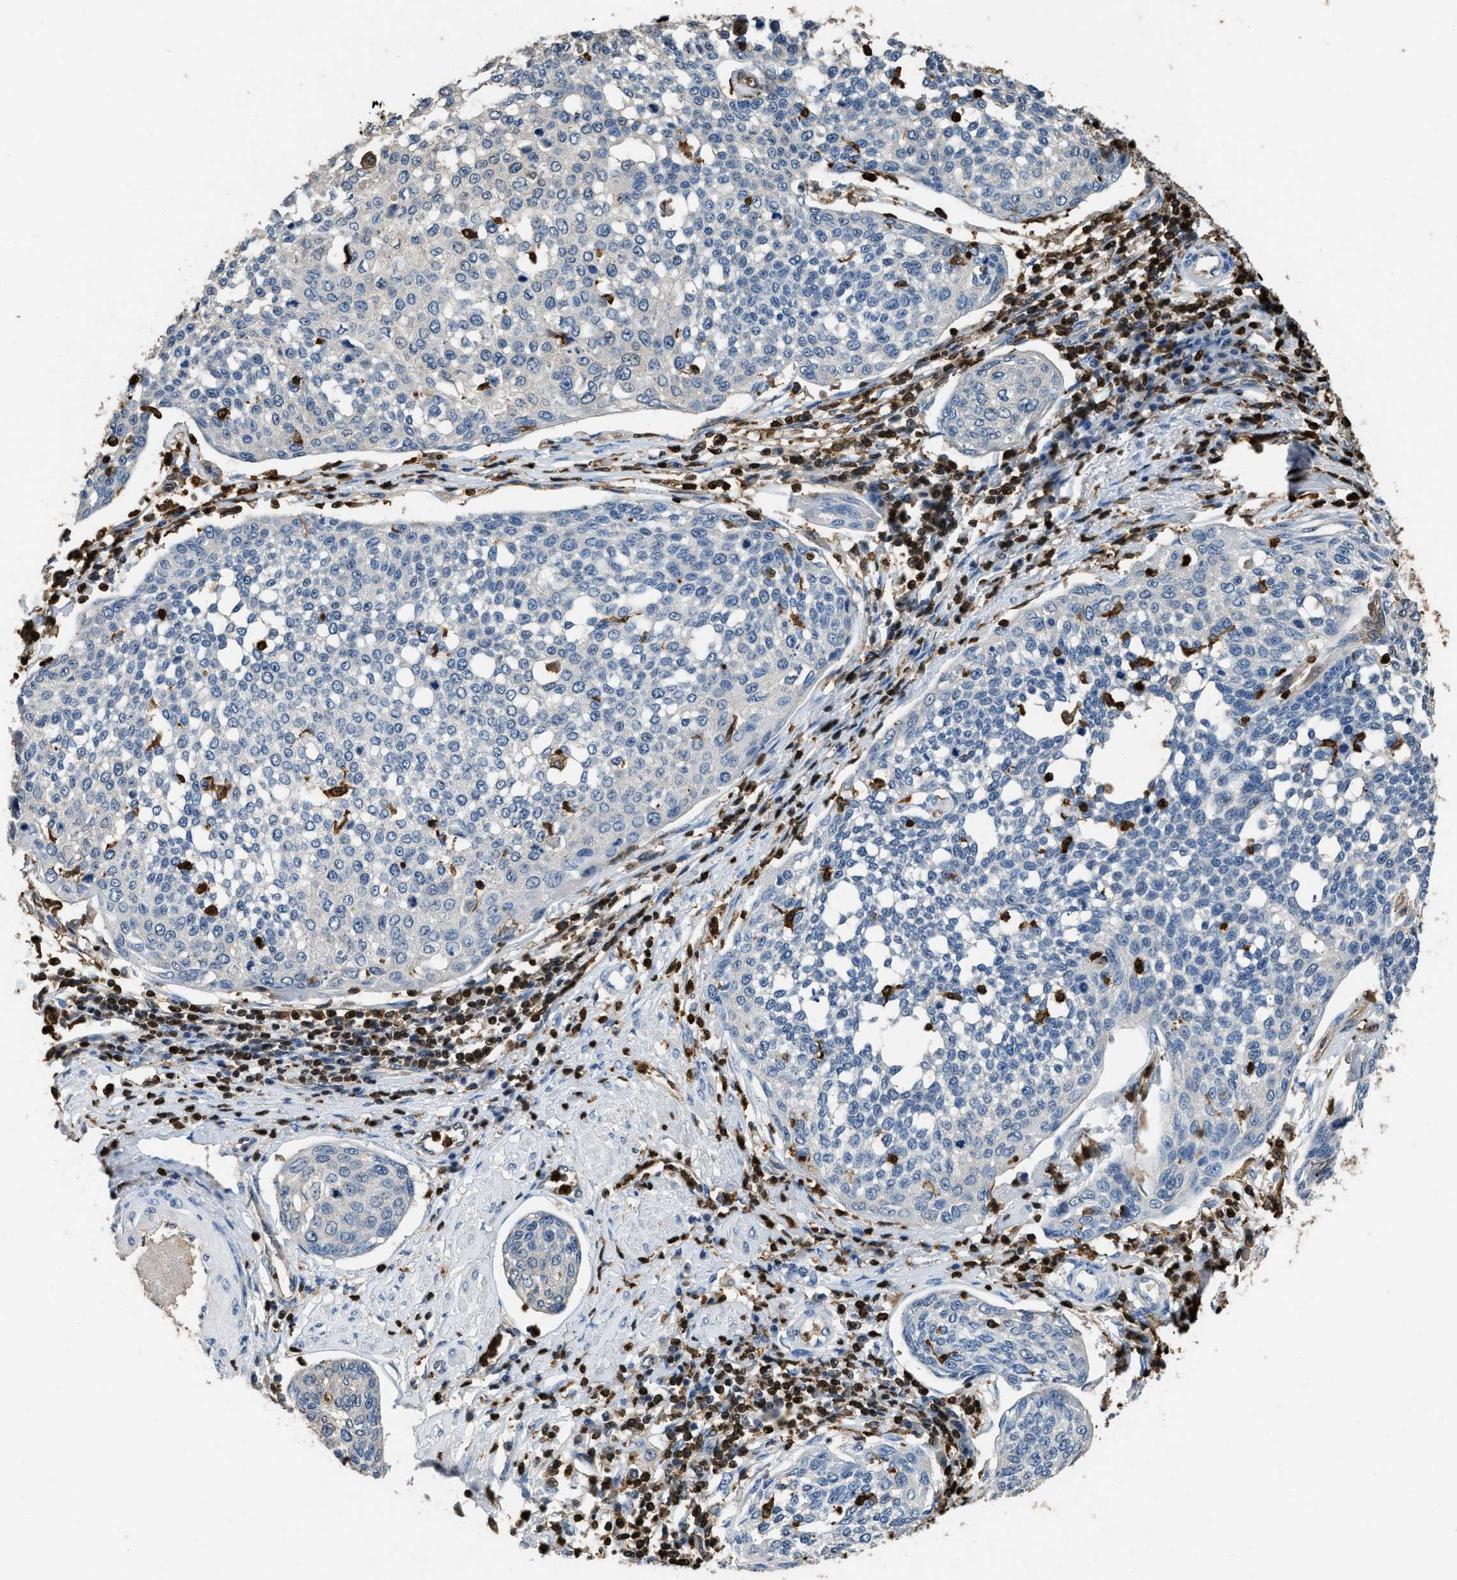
{"staining": {"intensity": "negative", "quantity": "none", "location": "none"}, "tissue": "cervical cancer", "cell_type": "Tumor cells", "image_type": "cancer", "snomed": [{"axis": "morphology", "description": "Squamous cell carcinoma, NOS"}, {"axis": "topography", "description": "Cervix"}], "caption": "DAB immunohistochemical staining of cervical cancer demonstrates no significant positivity in tumor cells.", "gene": "ARHGDIB", "patient": {"sex": "female", "age": 34}}